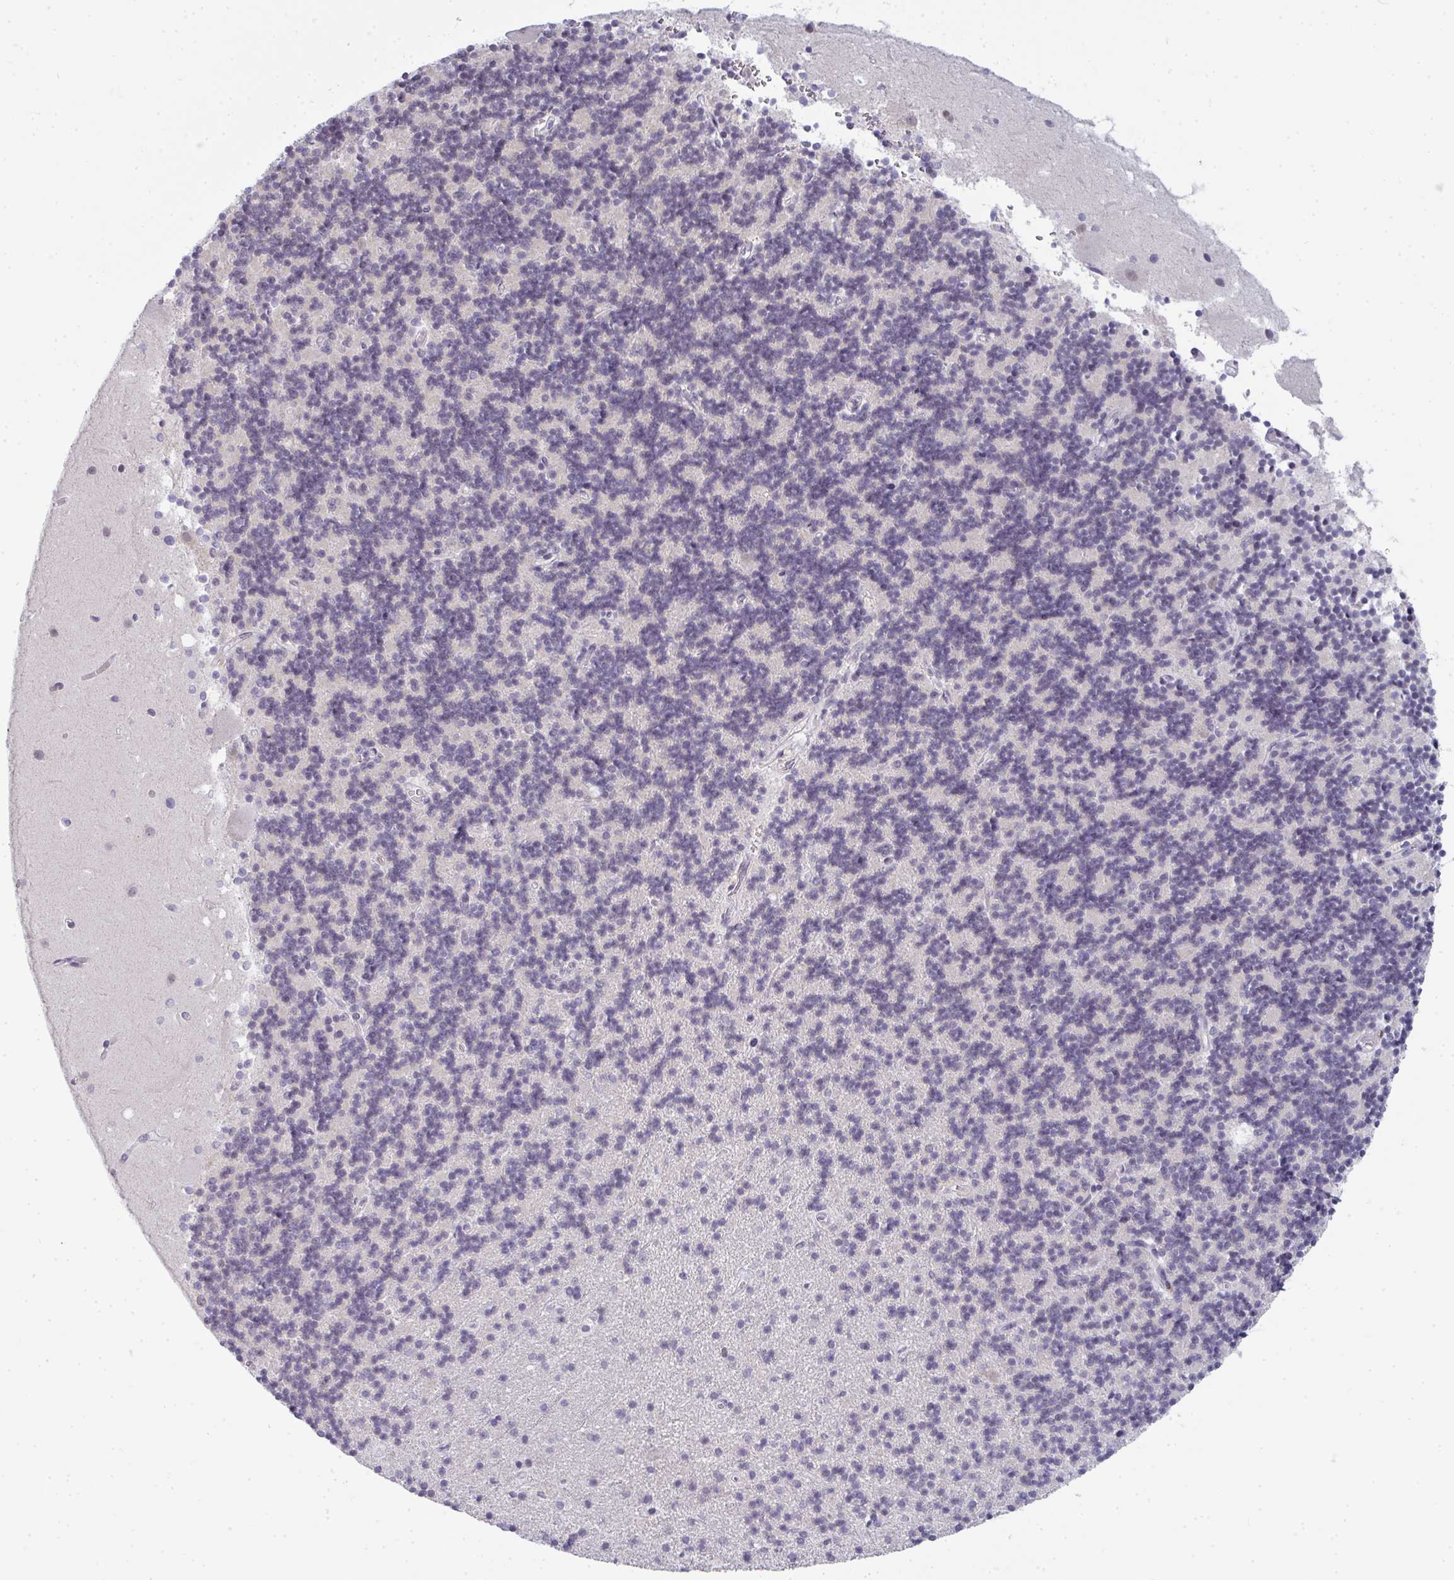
{"staining": {"intensity": "negative", "quantity": "none", "location": "none"}, "tissue": "cerebellum", "cell_type": "Cells in granular layer", "image_type": "normal", "snomed": [{"axis": "morphology", "description": "Normal tissue, NOS"}, {"axis": "topography", "description": "Cerebellum"}], "caption": "The micrograph shows no significant positivity in cells in granular layer of cerebellum.", "gene": "TEX33", "patient": {"sex": "male", "age": 54}}